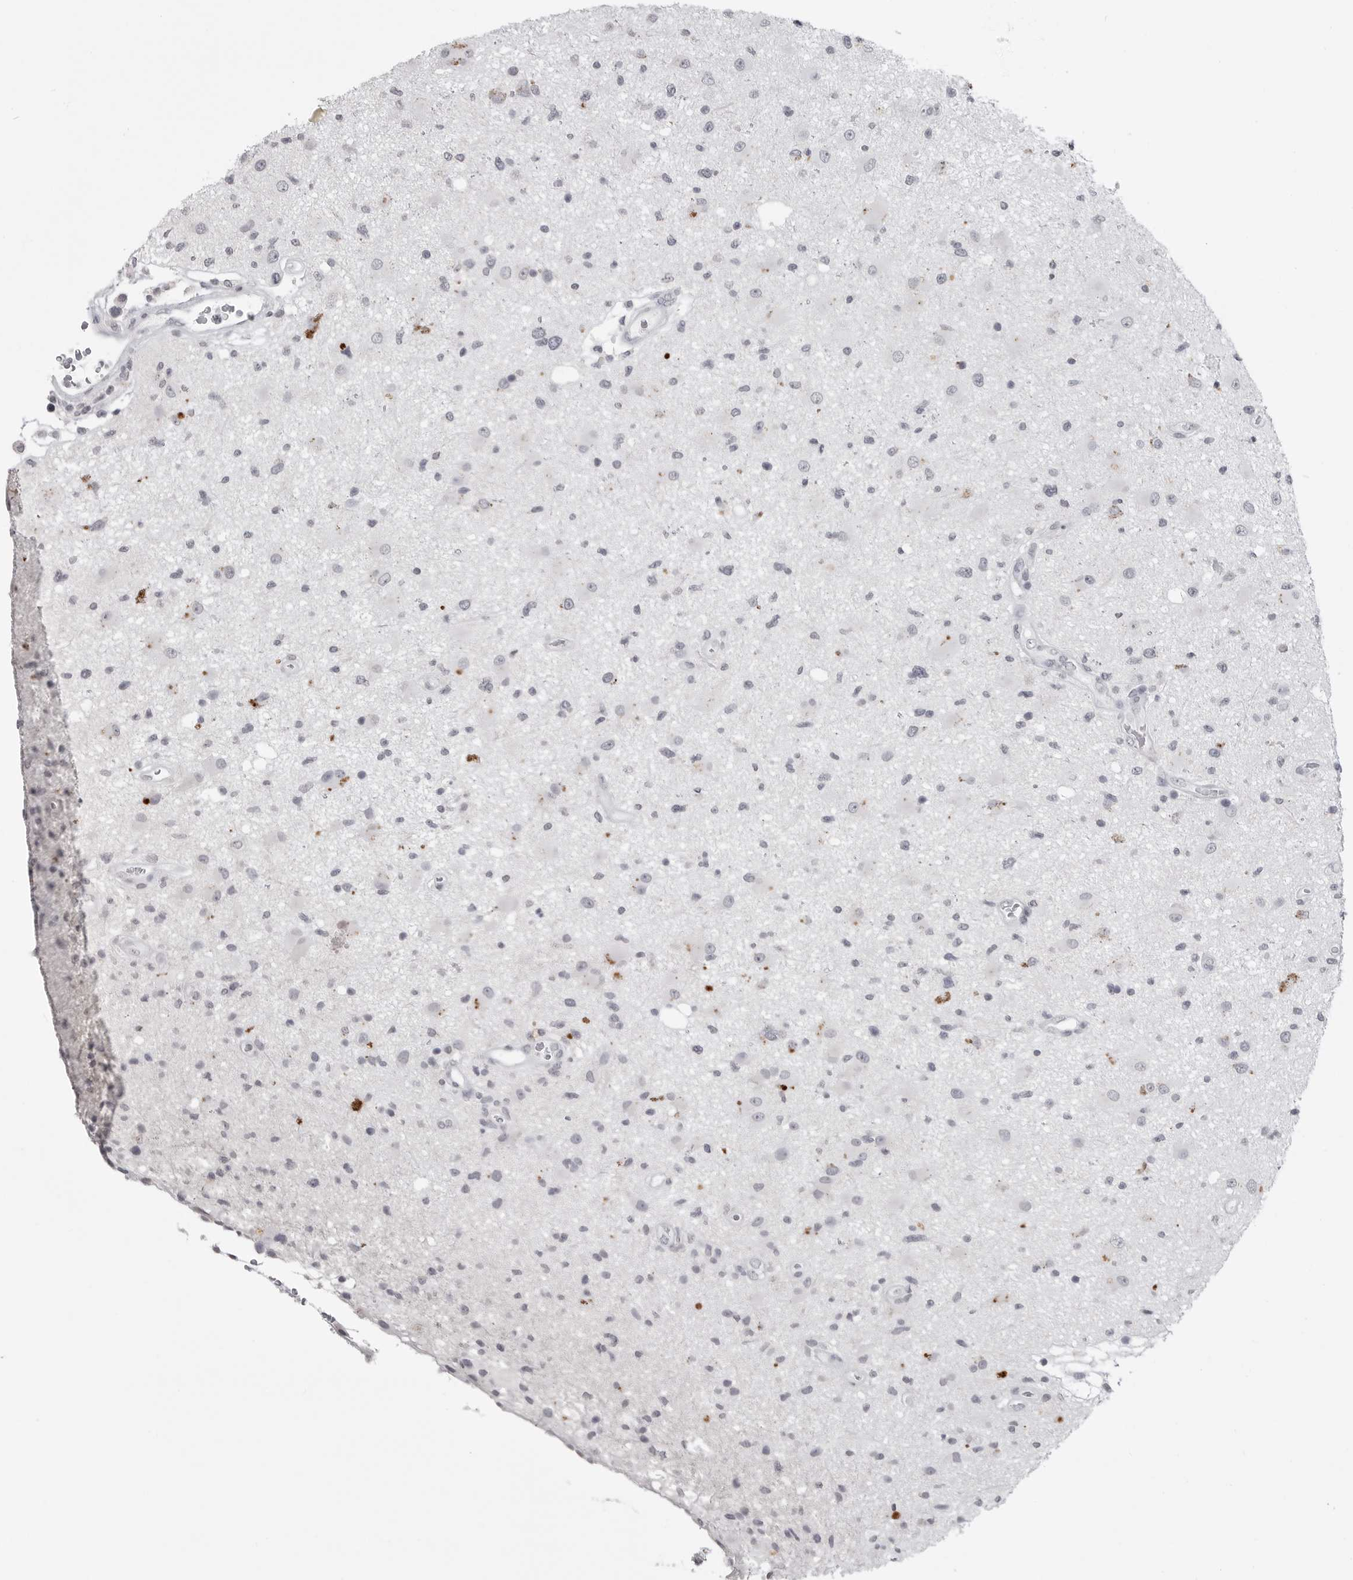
{"staining": {"intensity": "negative", "quantity": "none", "location": "none"}, "tissue": "glioma", "cell_type": "Tumor cells", "image_type": "cancer", "snomed": [{"axis": "morphology", "description": "Glioma, malignant, High grade"}, {"axis": "topography", "description": "Brain"}], "caption": "Image shows no significant protein expression in tumor cells of glioma.", "gene": "PRSS1", "patient": {"sex": "male", "age": 33}}